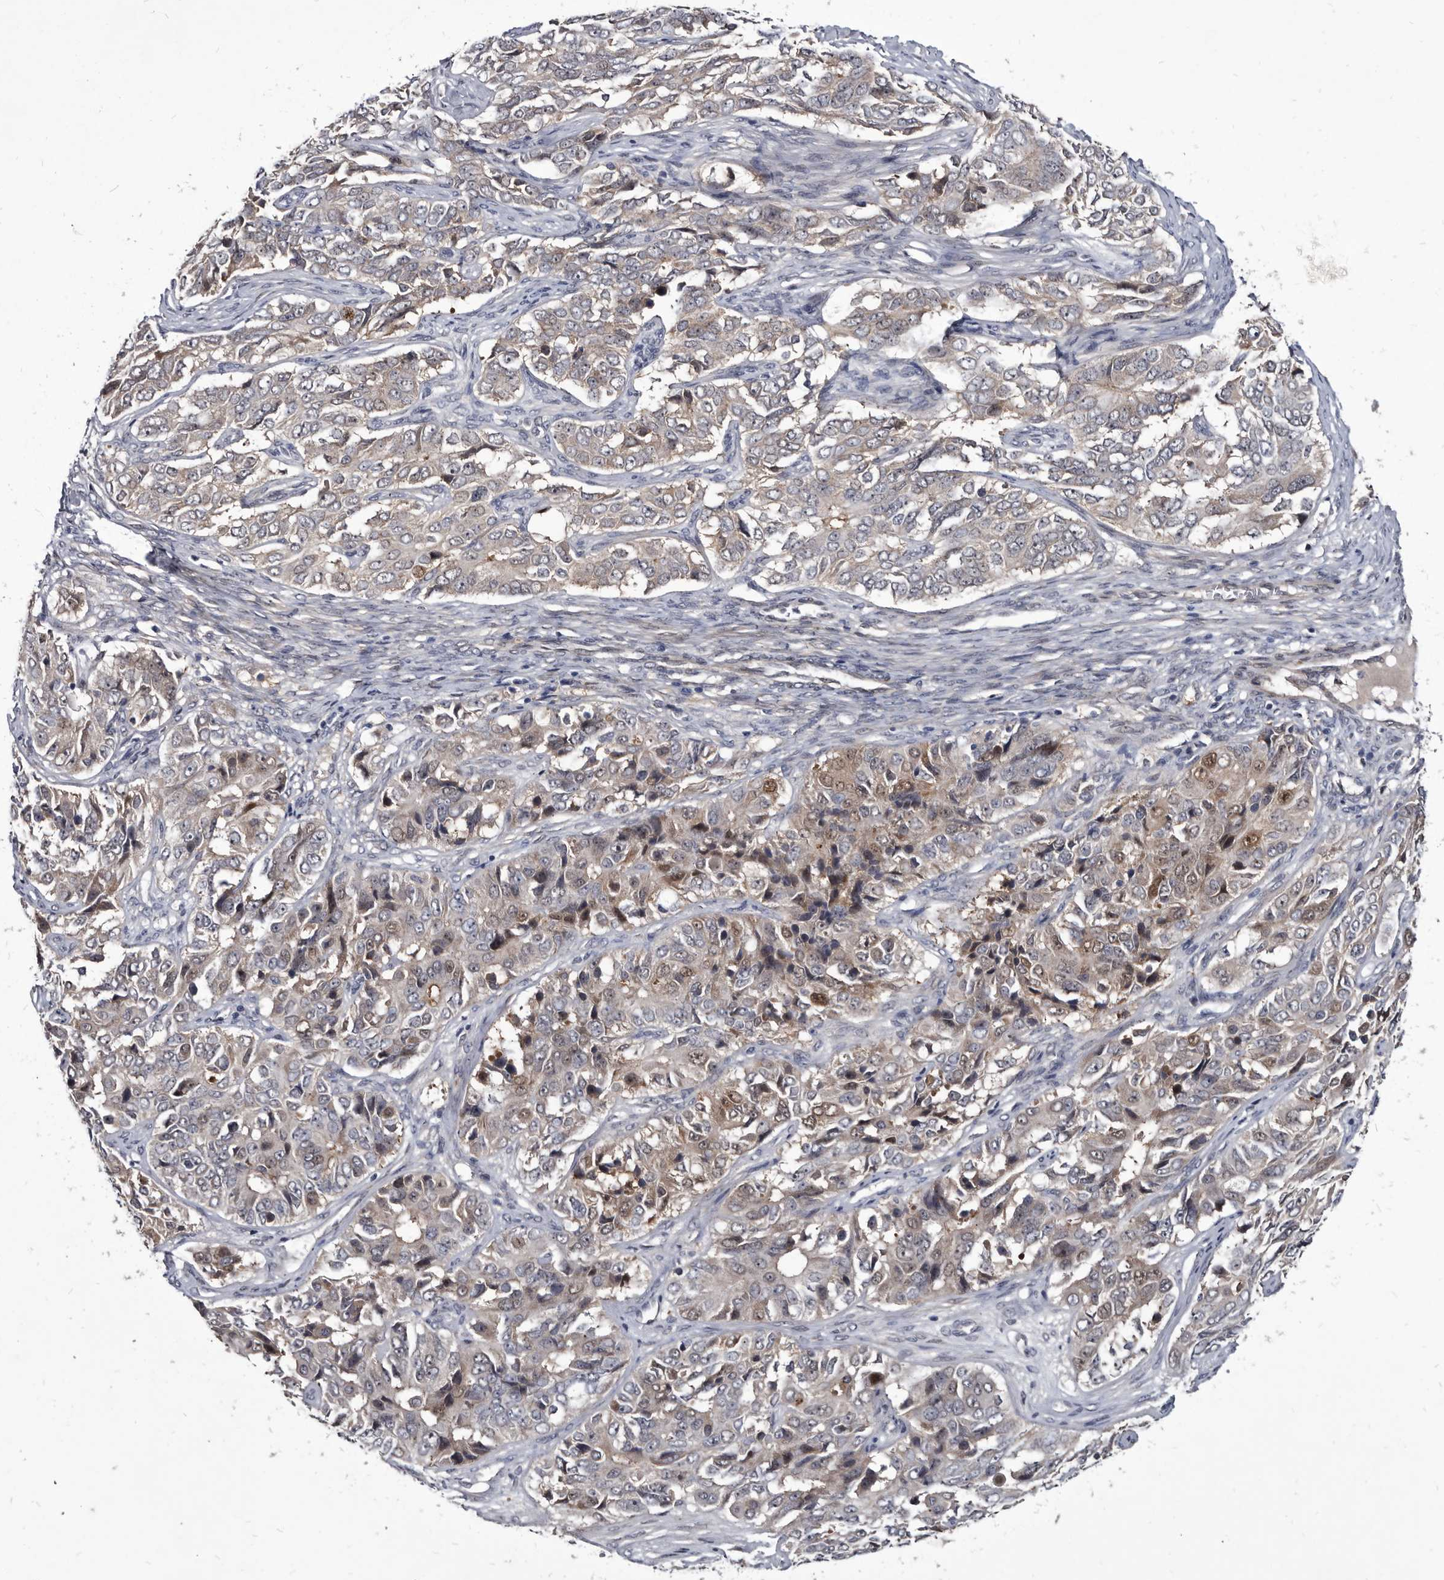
{"staining": {"intensity": "weak", "quantity": "<25%", "location": "cytoplasmic/membranous,nuclear"}, "tissue": "ovarian cancer", "cell_type": "Tumor cells", "image_type": "cancer", "snomed": [{"axis": "morphology", "description": "Carcinoma, endometroid"}, {"axis": "topography", "description": "Ovary"}], "caption": "A histopathology image of human endometroid carcinoma (ovarian) is negative for staining in tumor cells.", "gene": "PROM1", "patient": {"sex": "female", "age": 51}}